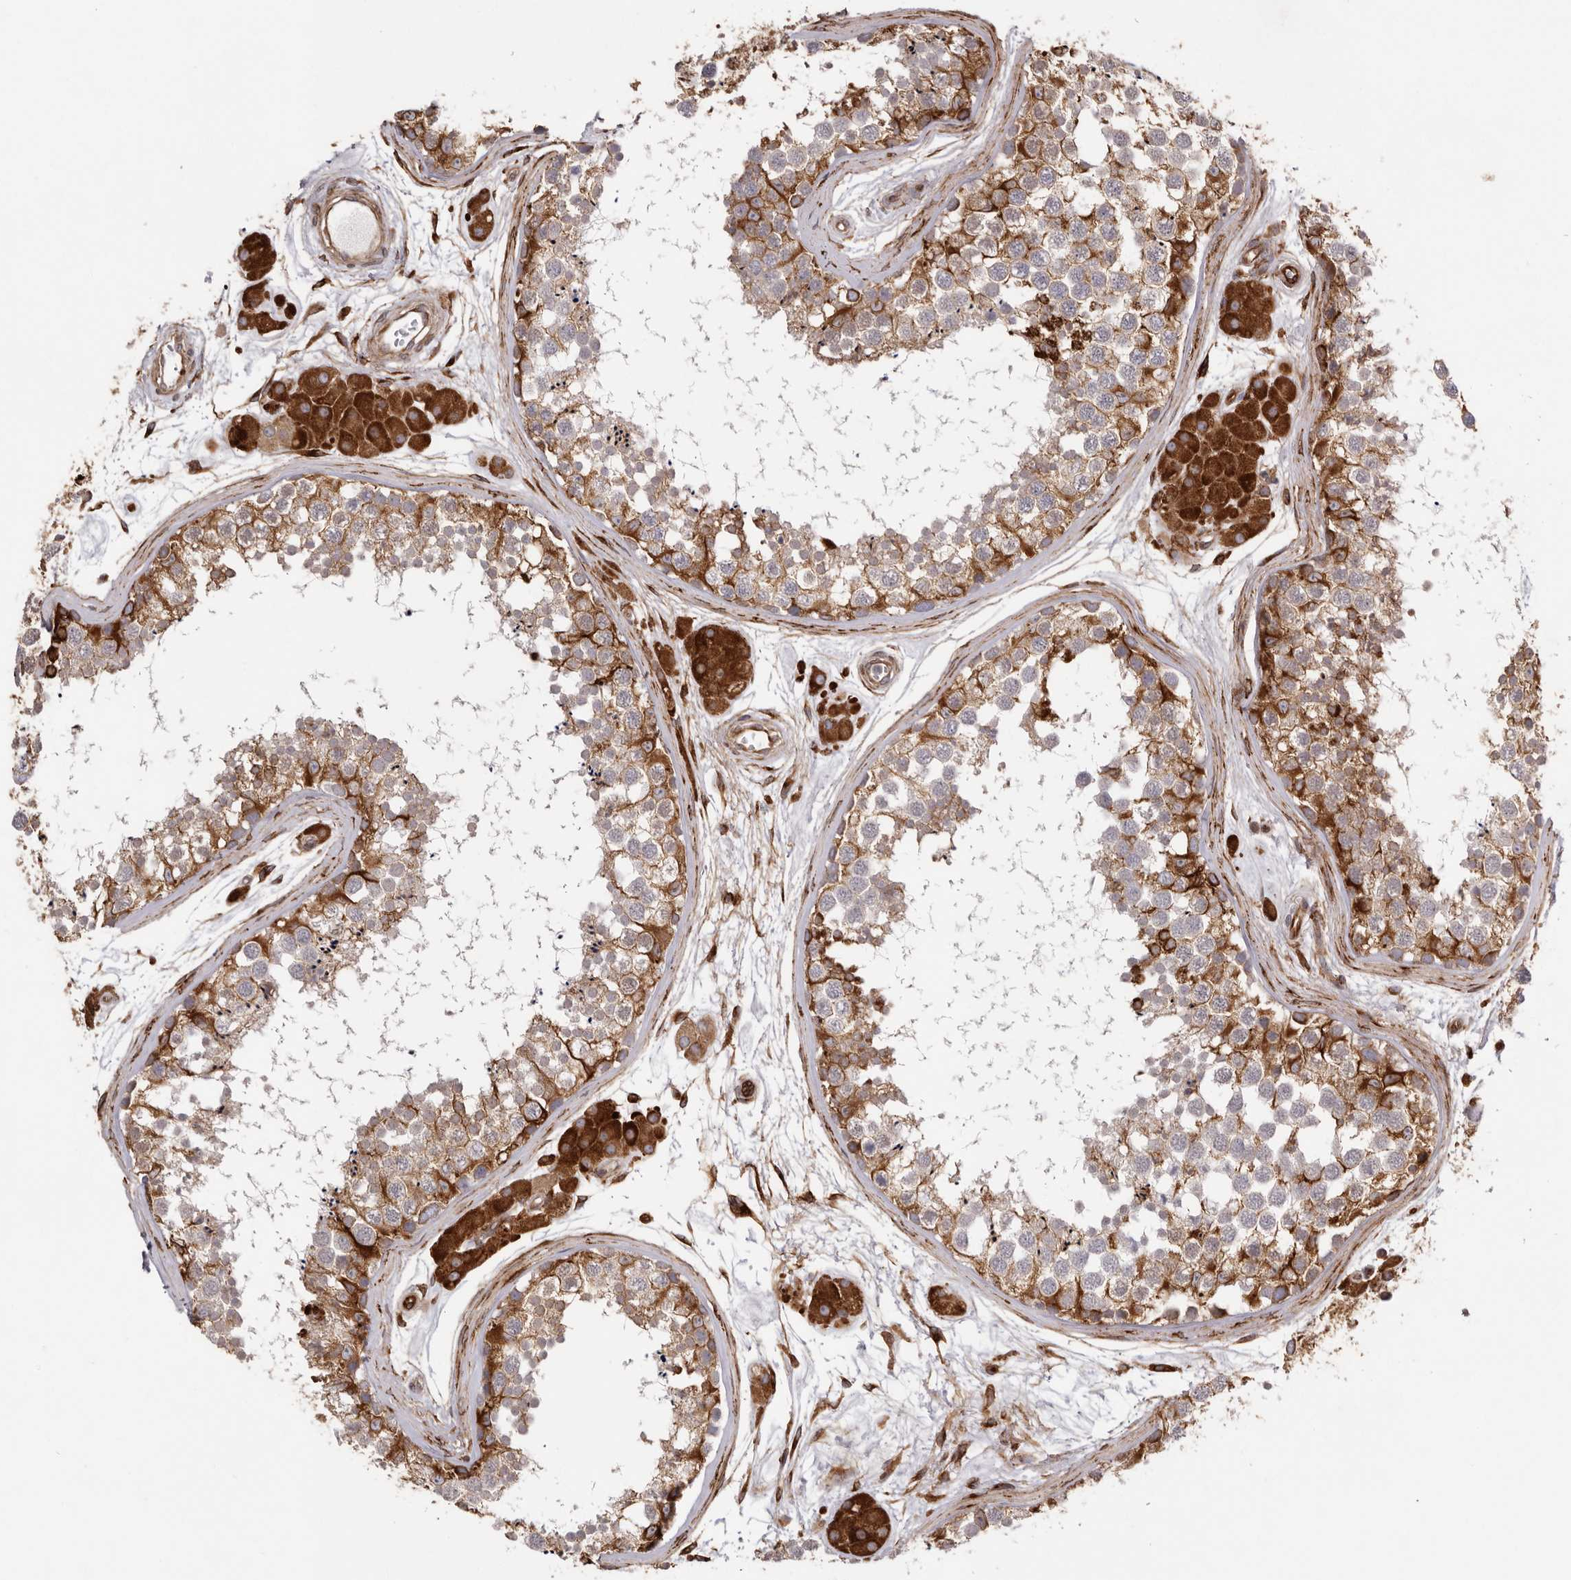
{"staining": {"intensity": "strong", "quantity": "25%-75%", "location": "cytoplasmic/membranous"}, "tissue": "testis", "cell_type": "Cells in seminiferous ducts", "image_type": "normal", "snomed": [{"axis": "morphology", "description": "Normal tissue, NOS"}, {"axis": "topography", "description": "Testis"}], "caption": "Immunohistochemistry (IHC) photomicrograph of benign human testis stained for a protein (brown), which reveals high levels of strong cytoplasmic/membranous expression in about 25%-75% of cells in seminiferous ducts.", "gene": "WDTC1", "patient": {"sex": "male", "age": 56}}